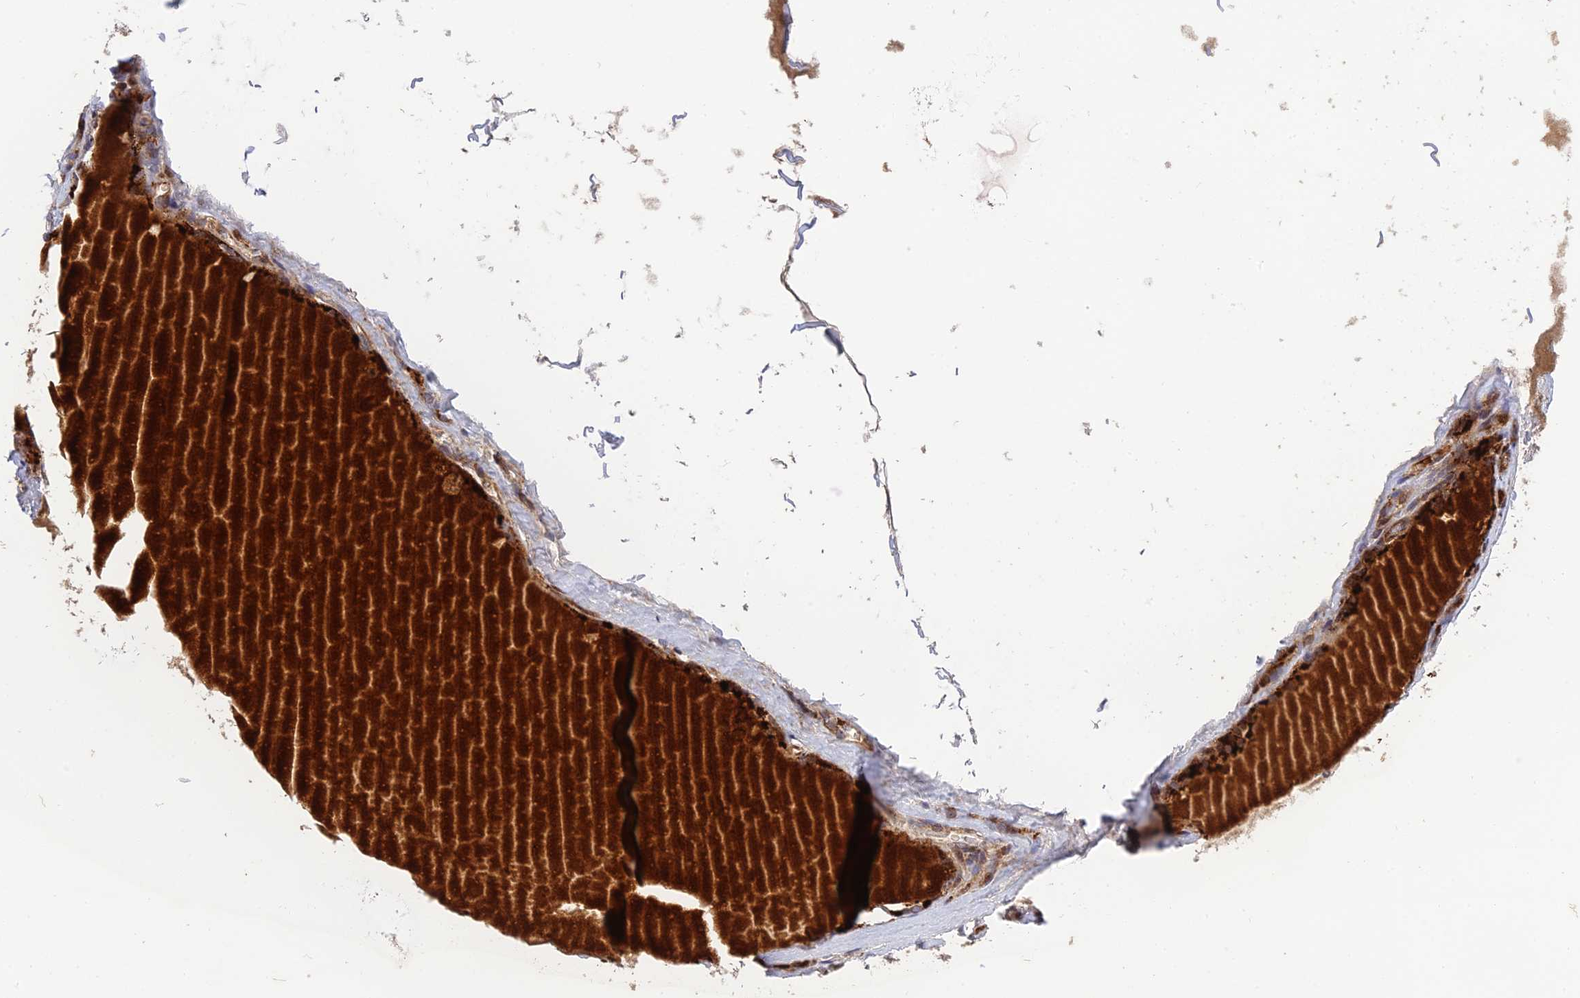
{"staining": {"intensity": "strong", "quantity": ">75%", "location": "cytoplasmic/membranous"}, "tissue": "thyroid gland", "cell_type": "Glandular cells", "image_type": "normal", "snomed": [{"axis": "morphology", "description": "Normal tissue, NOS"}, {"axis": "topography", "description": "Thyroid gland"}], "caption": "High-magnification brightfield microscopy of normal thyroid gland stained with DAB (brown) and counterstained with hematoxylin (blue). glandular cells exhibit strong cytoplasmic/membranous positivity is present in approximately>75% of cells. (brown staining indicates protein expression, while blue staining denotes nuclei).", "gene": "CPSF4L", "patient": {"sex": "female", "age": 22}}